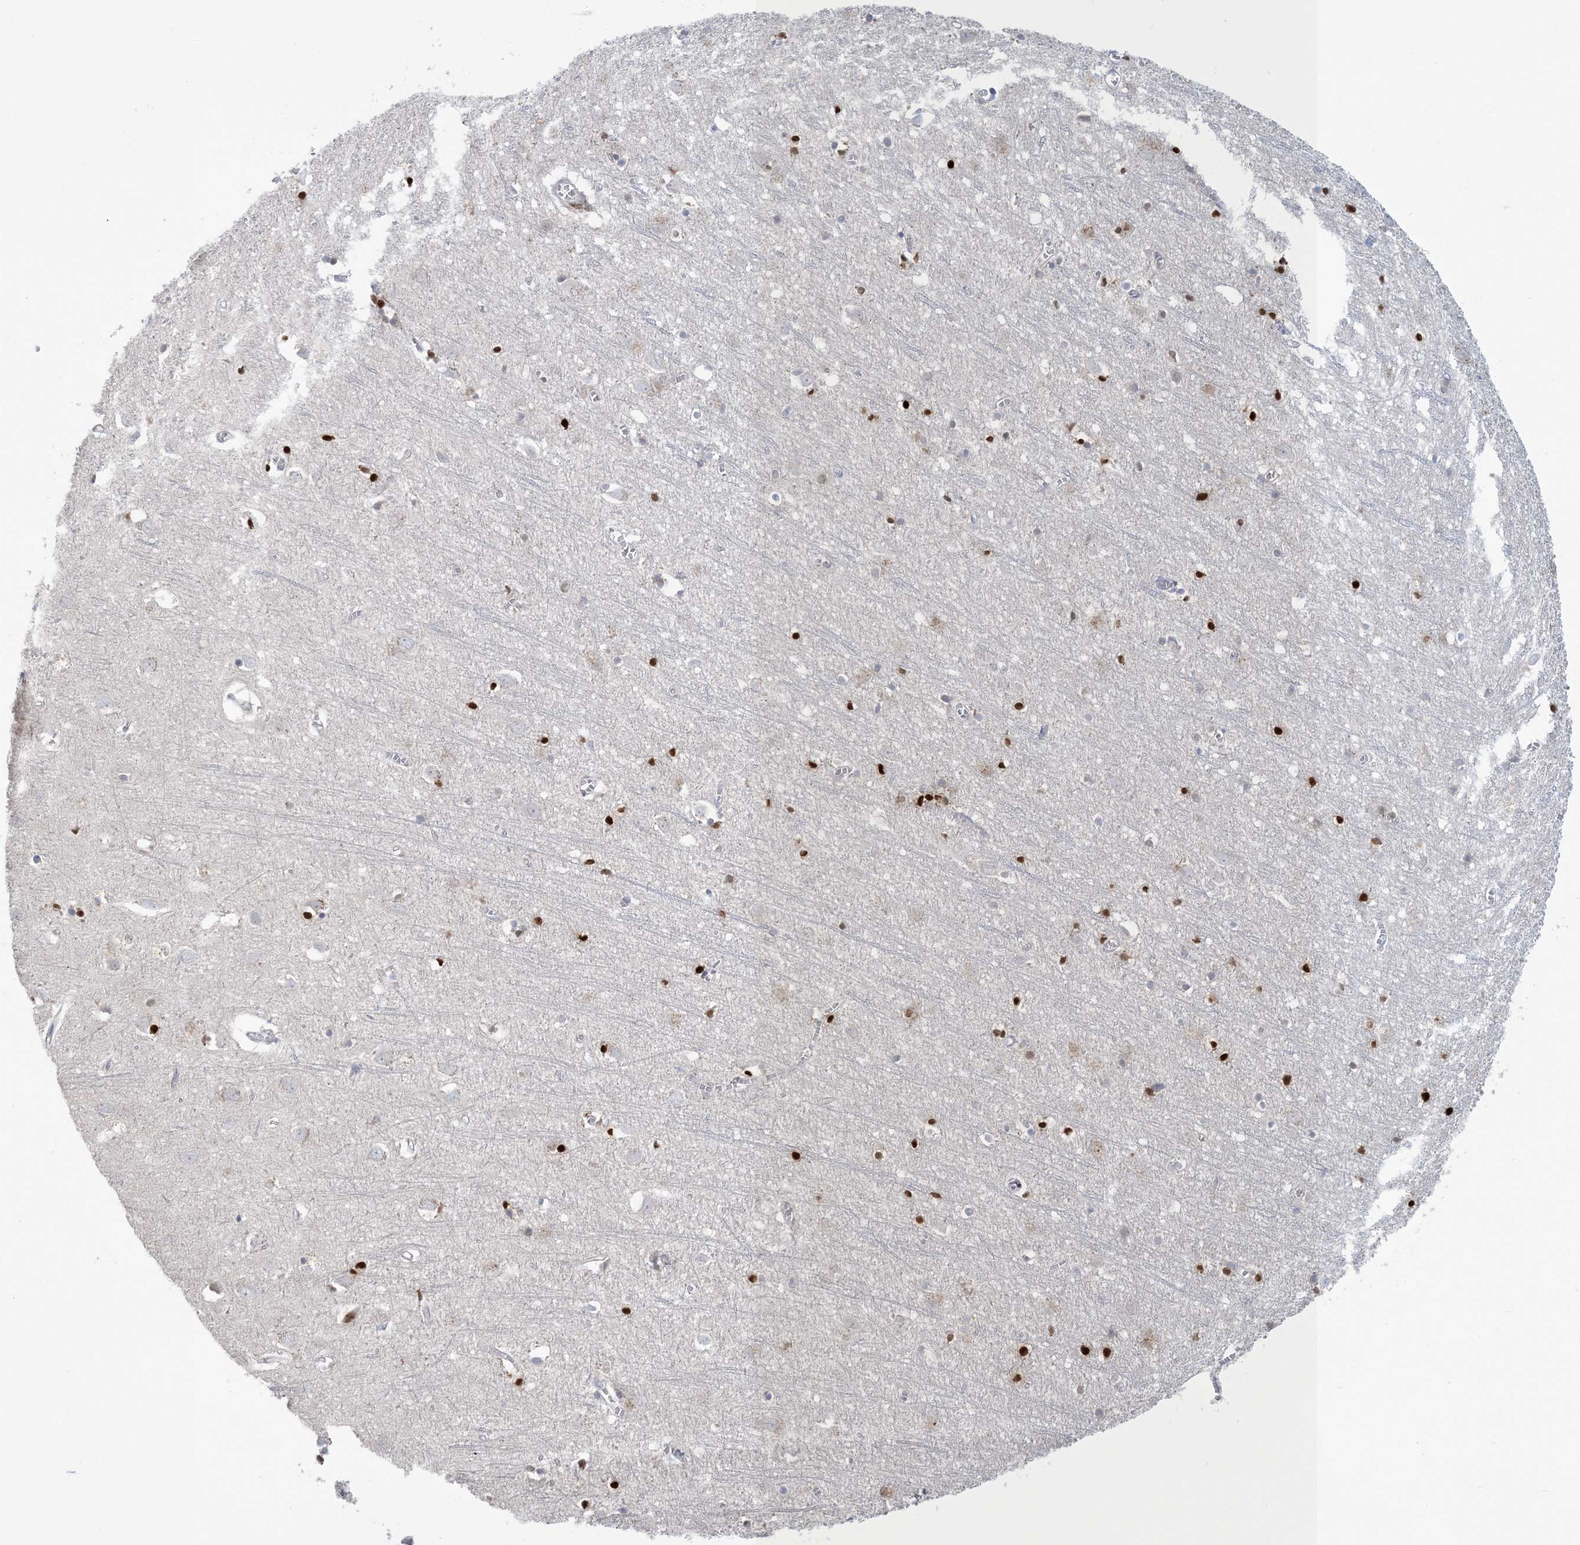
{"staining": {"intensity": "moderate", "quantity": "<25%", "location": "cytoplasmic/membranous"}, "tissue": "cerebral cortex", "cell_type": "Endothelial cells", "image_type": "normal", "snomed": [{"axis": "morphology", "description": "Normal tissue, NOS"}, {"axis": "topography", "description": "Cerebral cortex"}], "caption": "About <25% of endothelial cells in unremarkable cerebral cortex display moderate cytoplasmic/membranous protein staining as visualized by brown immunohistochemical staining.", "gene": "NRBP2", "patient": {"sex": "female", "age": 64}}